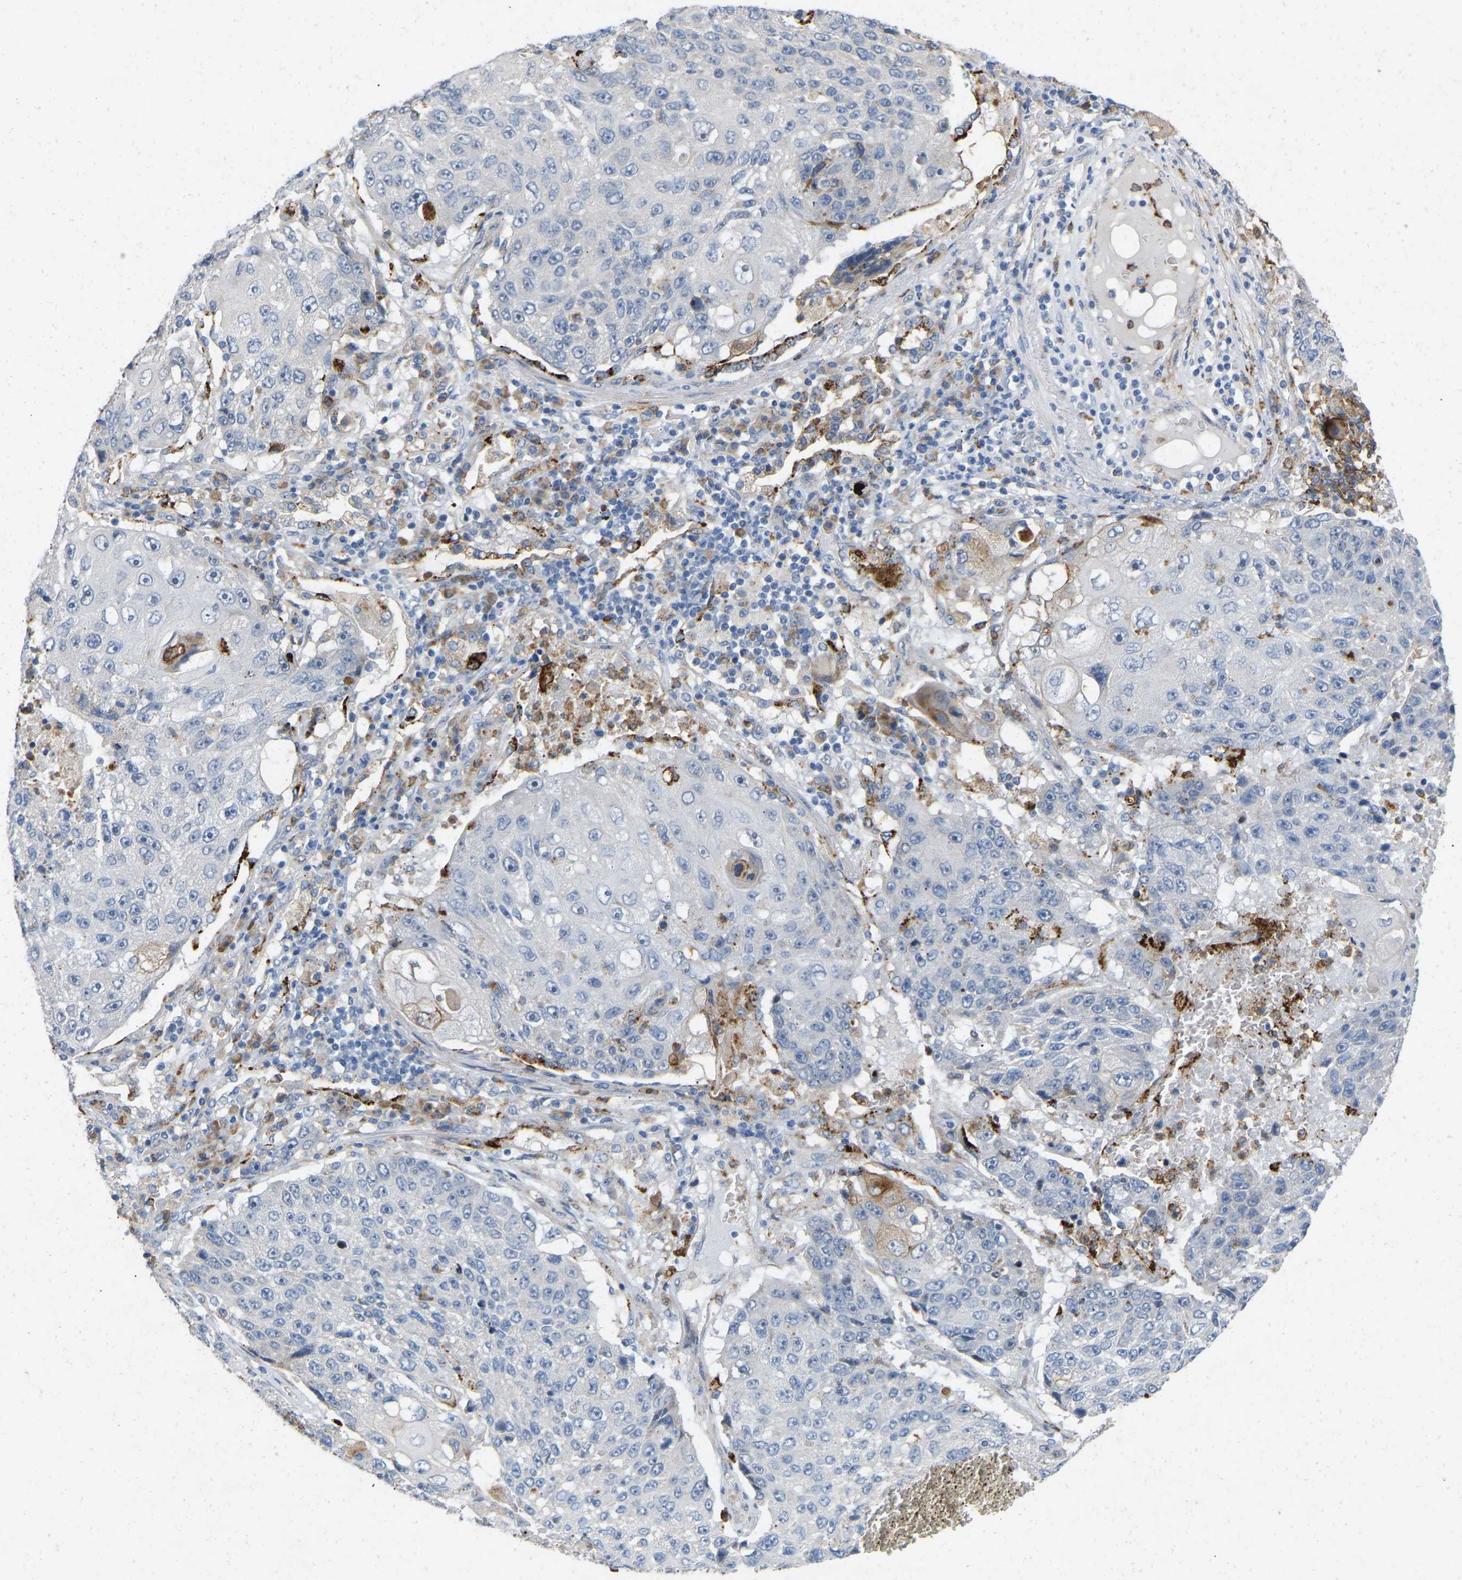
{"staining": {"intensity": "negative", "quantity": "none", "location": "none"}, "tissue": "lung cancer", "cell_type": "Tumor cells", "image_type": "cancer", "snomed": [{"axis": "morphology", "description": "Squamous cell carcinoma, NOS"}, {"axis": "topography", "description": "Lung"}], "caption": "Immunohistochemistry (IHC) histopathology image of human lung cancer stained for a protein (brown), which exhibits no staining in tumor cells.", "gene": "RHEB", "patient": {"sex": "male", "age": 61}}